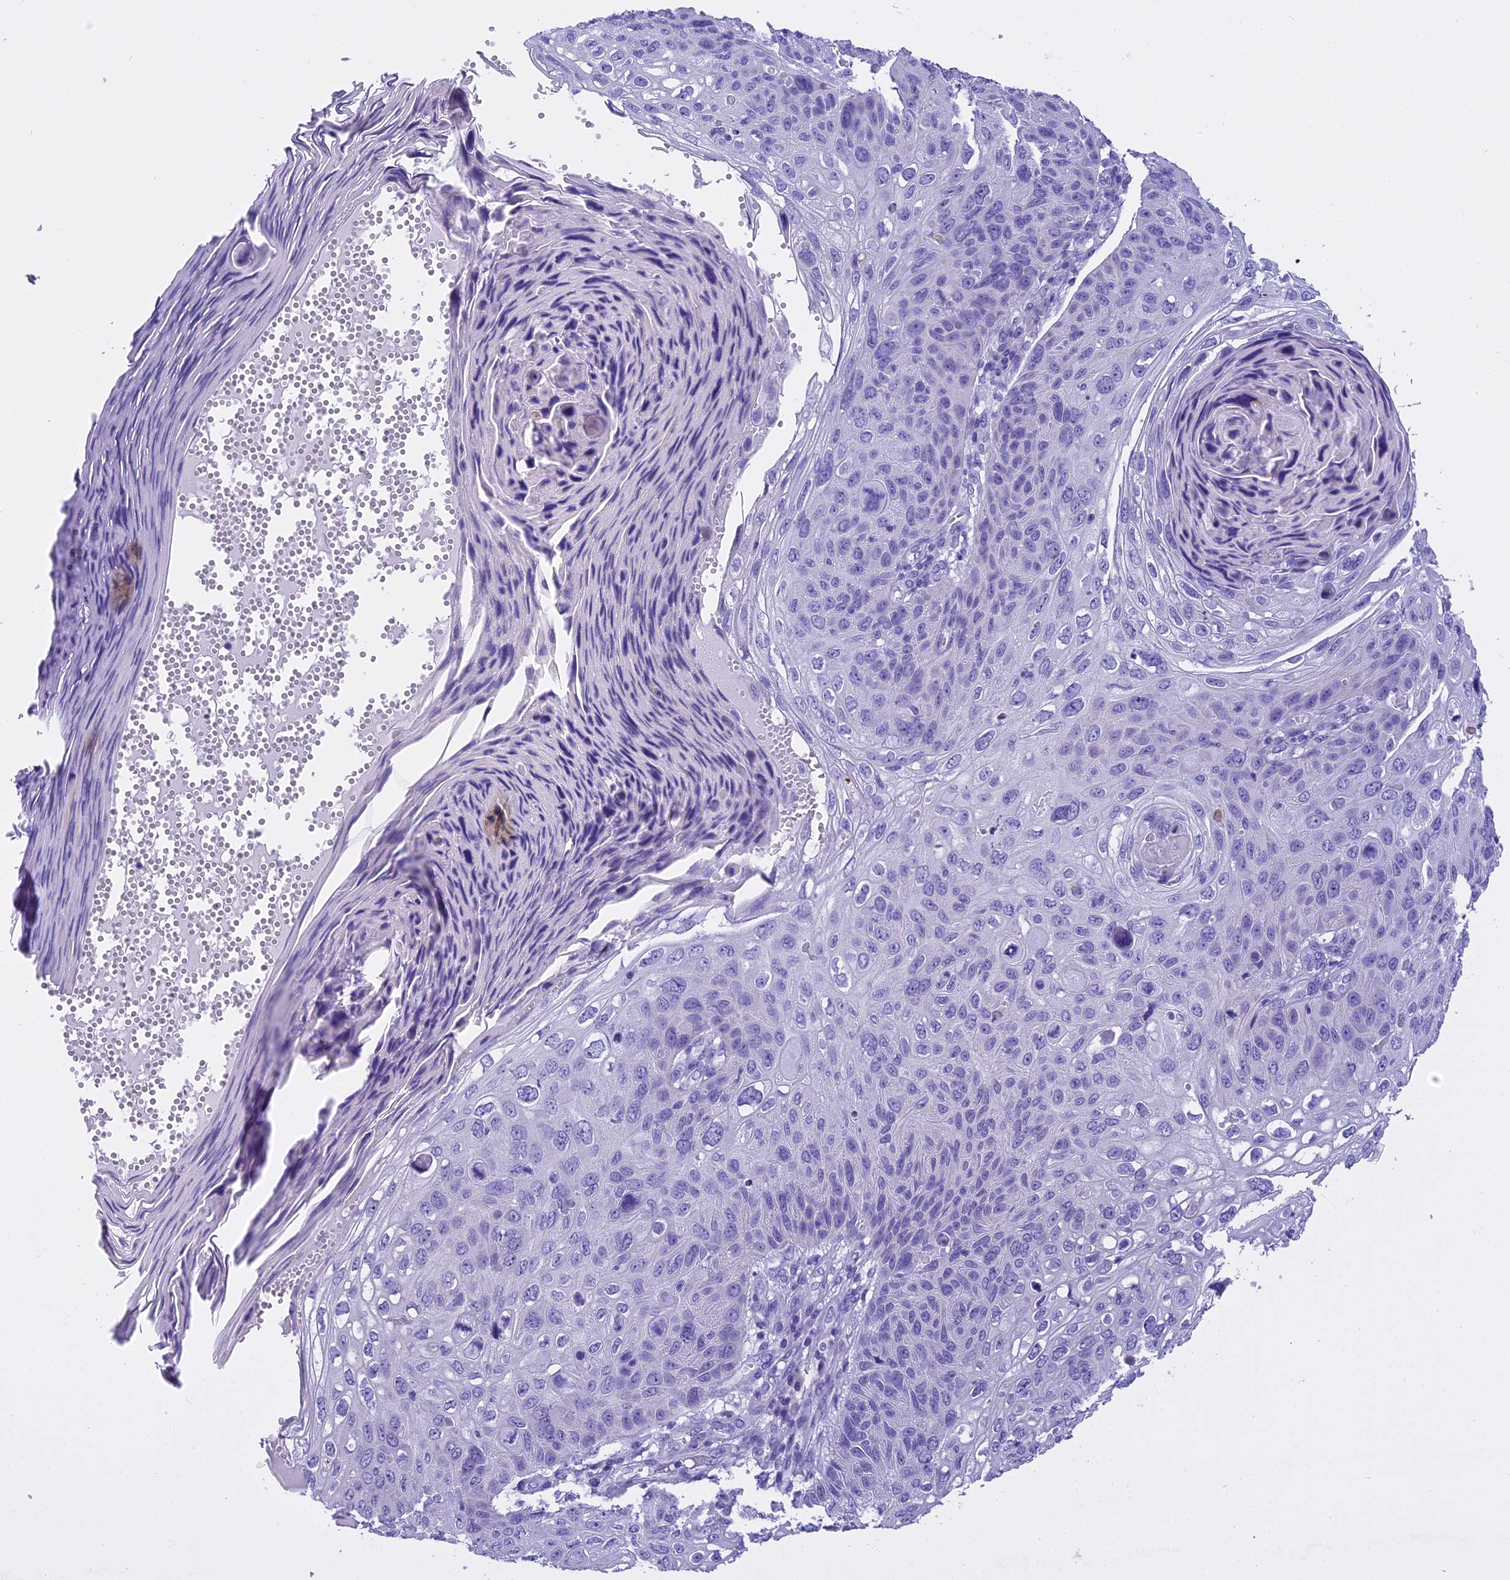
{"staining": {"intensity": "negative", "quantity": "none", "location": "none"}, "tissue": "skin cancer", "cell_type": "Tumor cells", "image_type": "cancer", "snomed": [{"axis": "morphology", "description": "Squamous cell carcinoma, NOS"}, {"axis": "topography", "description": "Skin"}], "caption": "Immunohistochemistry (IHC) image of human squamous cell carcinoma (skin) stained for a protein (brown), which reveals no expression in tumor cells.", "gene": "KCTD14", "patient": {"sex": "female", "age": 90}}